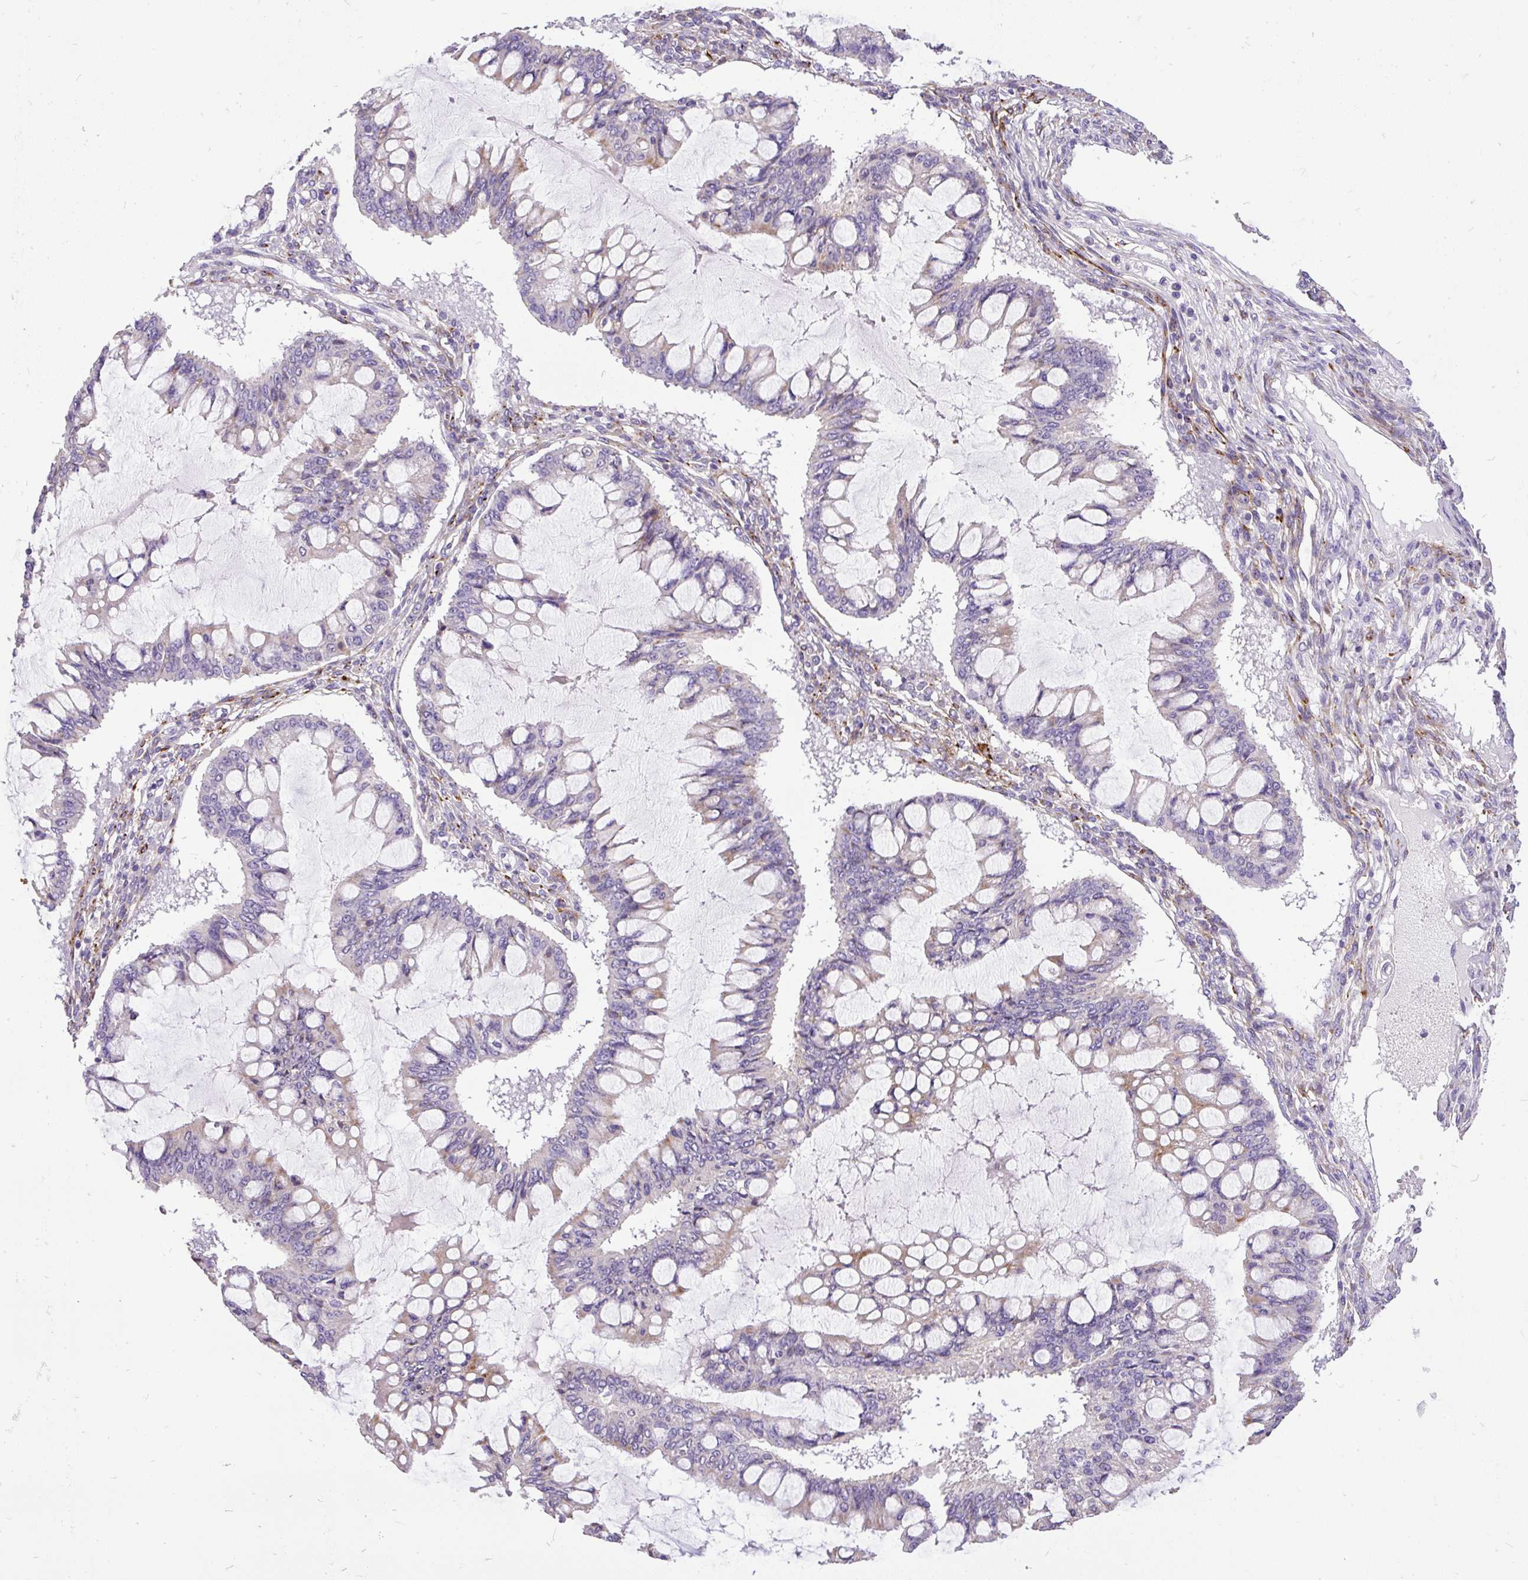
{"staining": {"intensity": "moderate", "quantity": "<25%", "location": "cytoplasmic/membranous"}, "tissue": "ovarian cancer", "cell_type": "Tumor cells", "image_type": "cancer", "snomed": [{"axis": "morphology", "description": "Cystadenocarcinoma, mucinous, NOS"}, {"axis": "topography", "description": "Ovary"}], "caption": "IHC of human ovarian cancer reveals low levels of moderate cytoplasmic/membranous expression in approximately <25% of tumor cells.", "gene": "GBX1", "patient": {"sex": "female", "age": 73}}